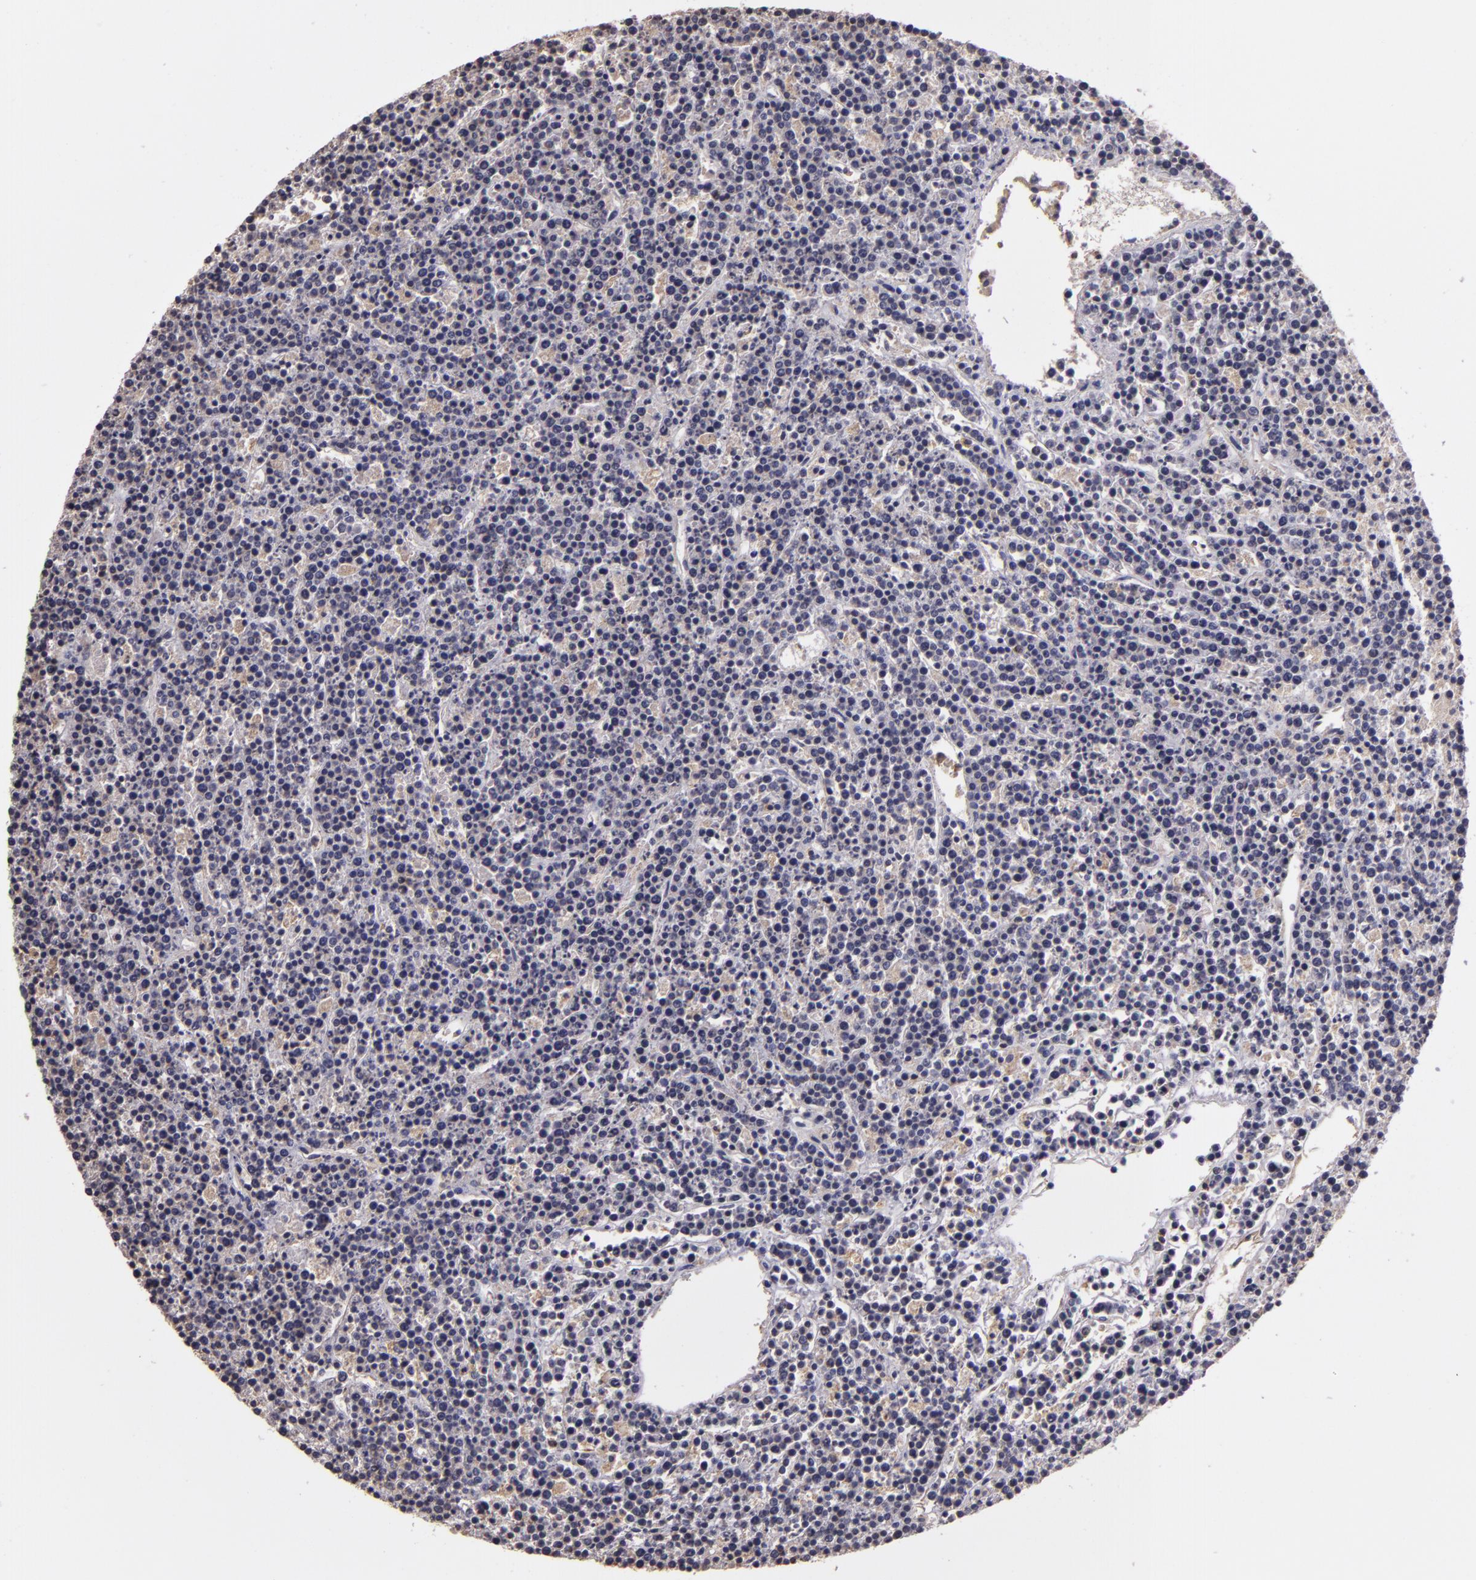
{"staining": {"intensity": "negative", "quantity": "none", "location": "none"}, "tissue": "lymphoma", "cell_type": "Tumor cells", "image_type": "cancer", "snomed": [{"axis": "morphology", "description": "Malignant lymphoma, non-Hodgkin's type, High grade"}, {"axis": "topography", "description": "Ovary"}], "caption": "Malignant lymphoma, non-Hodgkin's type (high-grade) stained for a protein using IHC exhibits no expression tumor cells.", "gene": "SYTL4", "patient": {"sex": "female", "age": 56}}